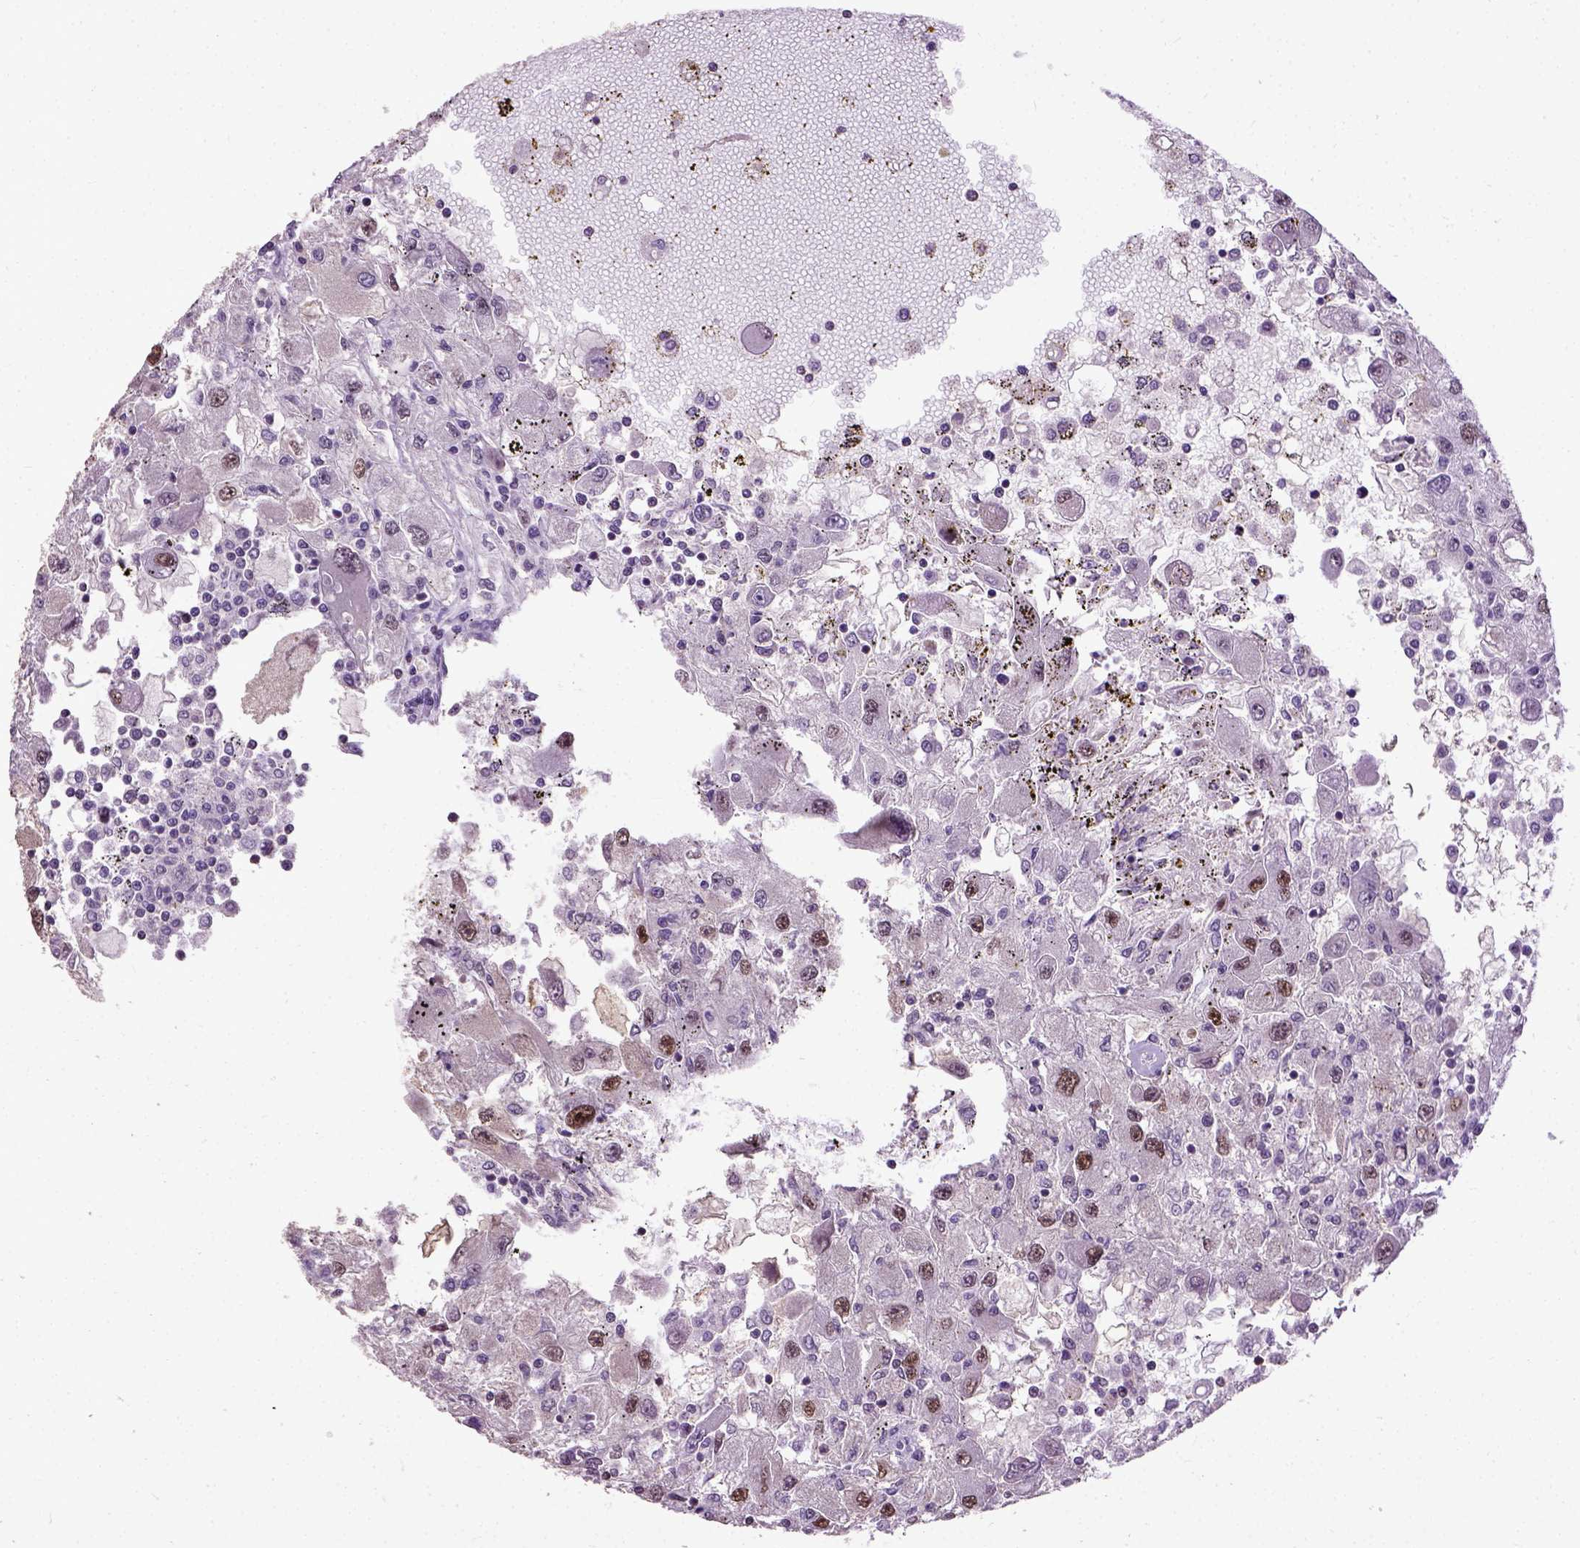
{"staining": {"intensity": "moderate", "quantity": "25%-75%", "location": "nuclear"}, "tissue": "renal cancer", "cell_type": "Tumor cells", "image_type": "cancer", "snomed": [{"axis": "morphology", "description": "Adenocarcinoma, NOS"}, {"axis": "topography", "description": "Kidney"}], "caption": "Protein staining shows moderate nuclear positivity in about 25%-75% of tumor cells in renal adenocarcinoma.", "gene": "UBA3", "patient": {"sex": "female", "age": 67}}